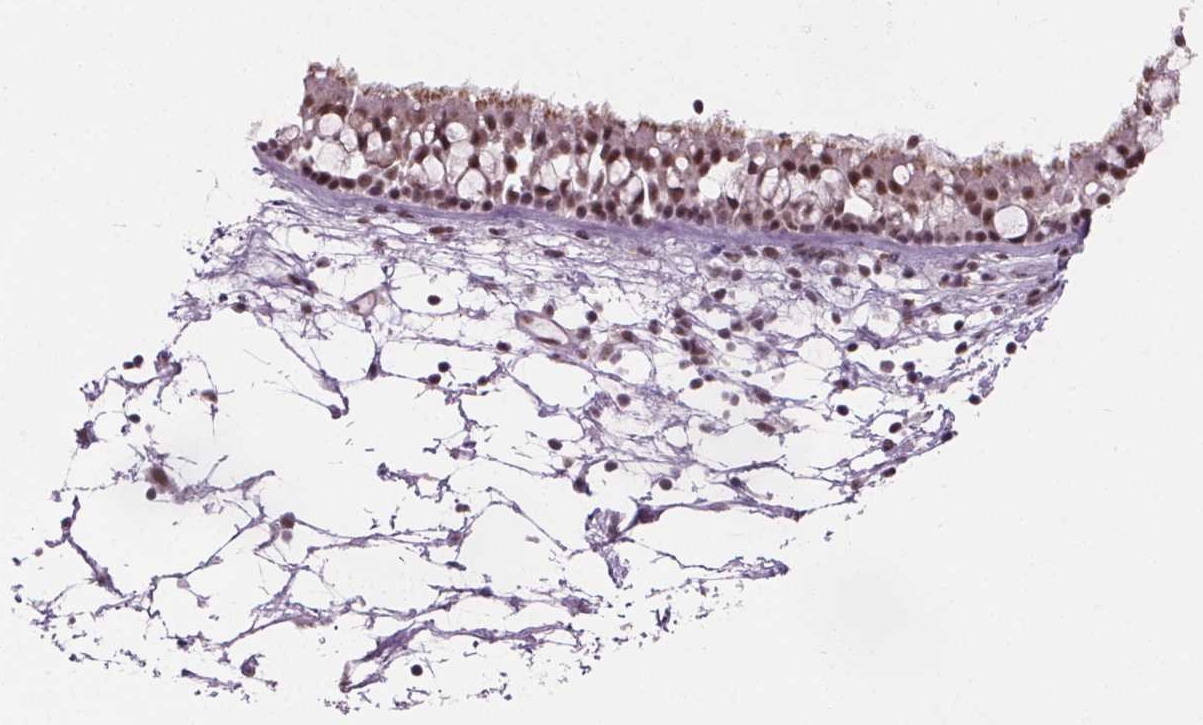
{"staining": {"intensity": "moderate", "quantity": ">75%", "location": "nuclear"}, "tissue": "nasopharynx", "cell_type": "Respiratory epithelial cells", "image_type": "normal", "snomed": [{"axis": "morphology", "description": "Normal tissue, NOS"}, {"axis": "topography", "description": "Nasopharynx"}], "caption": "Immunohistochemistry (IHC) micrograph of benign nasopharynx: human nasopharynx stained using IHC displays medium levels of moderate protein expression localized specifically in the nuclear of respiratory epithelial cells, appearing as a nuclear brown color.", "gene": "ZNF572", "patient": {"sex": "male", "age": 68}}